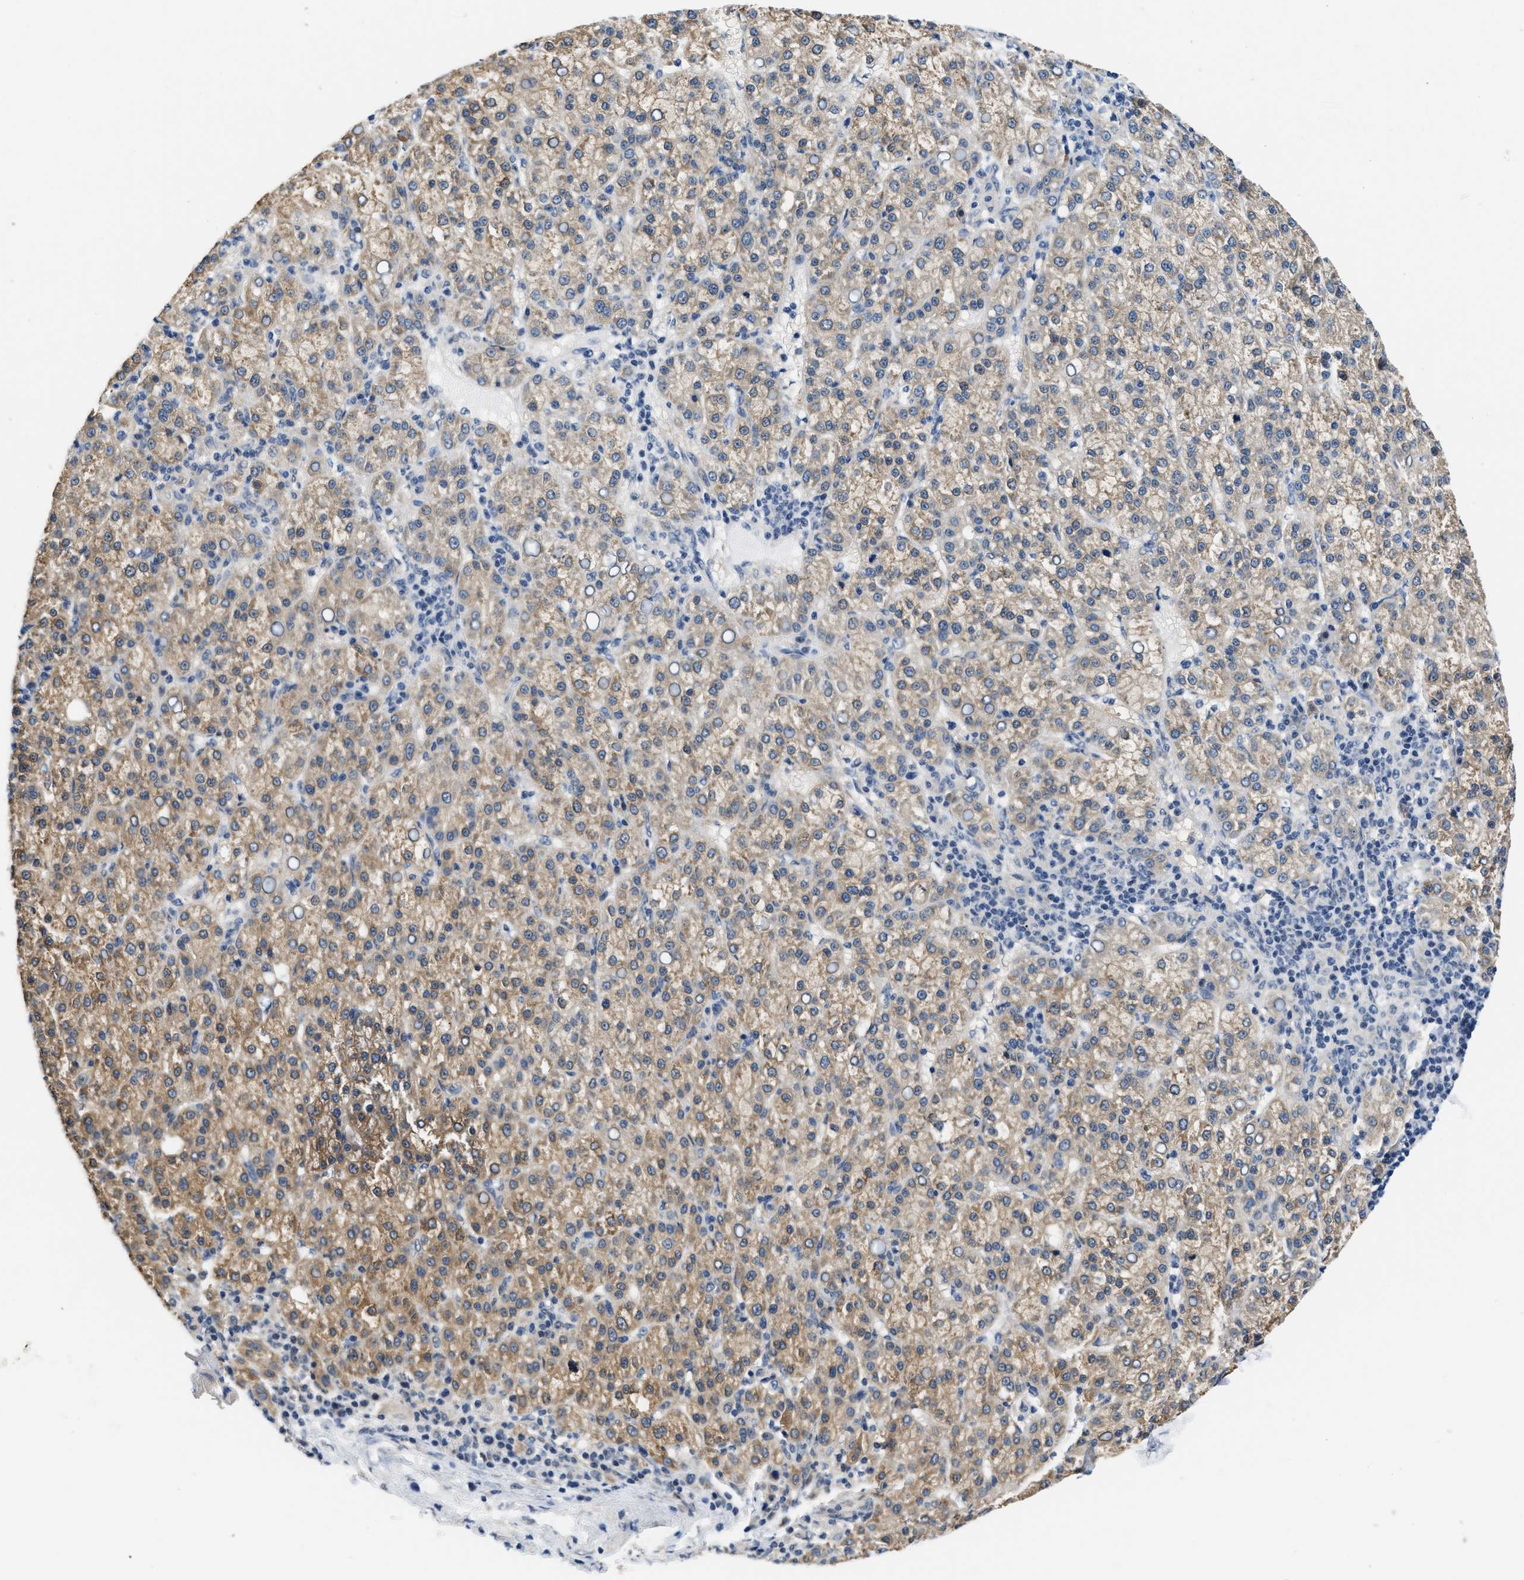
{"staining": {"intensity": "moderate", "quantity": ">75%", "location": "cytoplasmic/membranous"}, "tissue": "liver cancer", "cell_type": "Tumor cells", "image_type": "cancer", "snomed": [{"axis": "morphology", "description": "Carcinoma, Hepatocellular, NOS"}, {"axis": "topography", "description": "Liver"}], "caption": "Liver cancer (hepatocellular carcinoma) was stained to show a protein in brown. There is medium levels of moderate cytoplasmic/membranous positivity in approximately >75% of tumor cells.", "gene": "CLGN", "patient": {"sex": "female", "age": 58}}